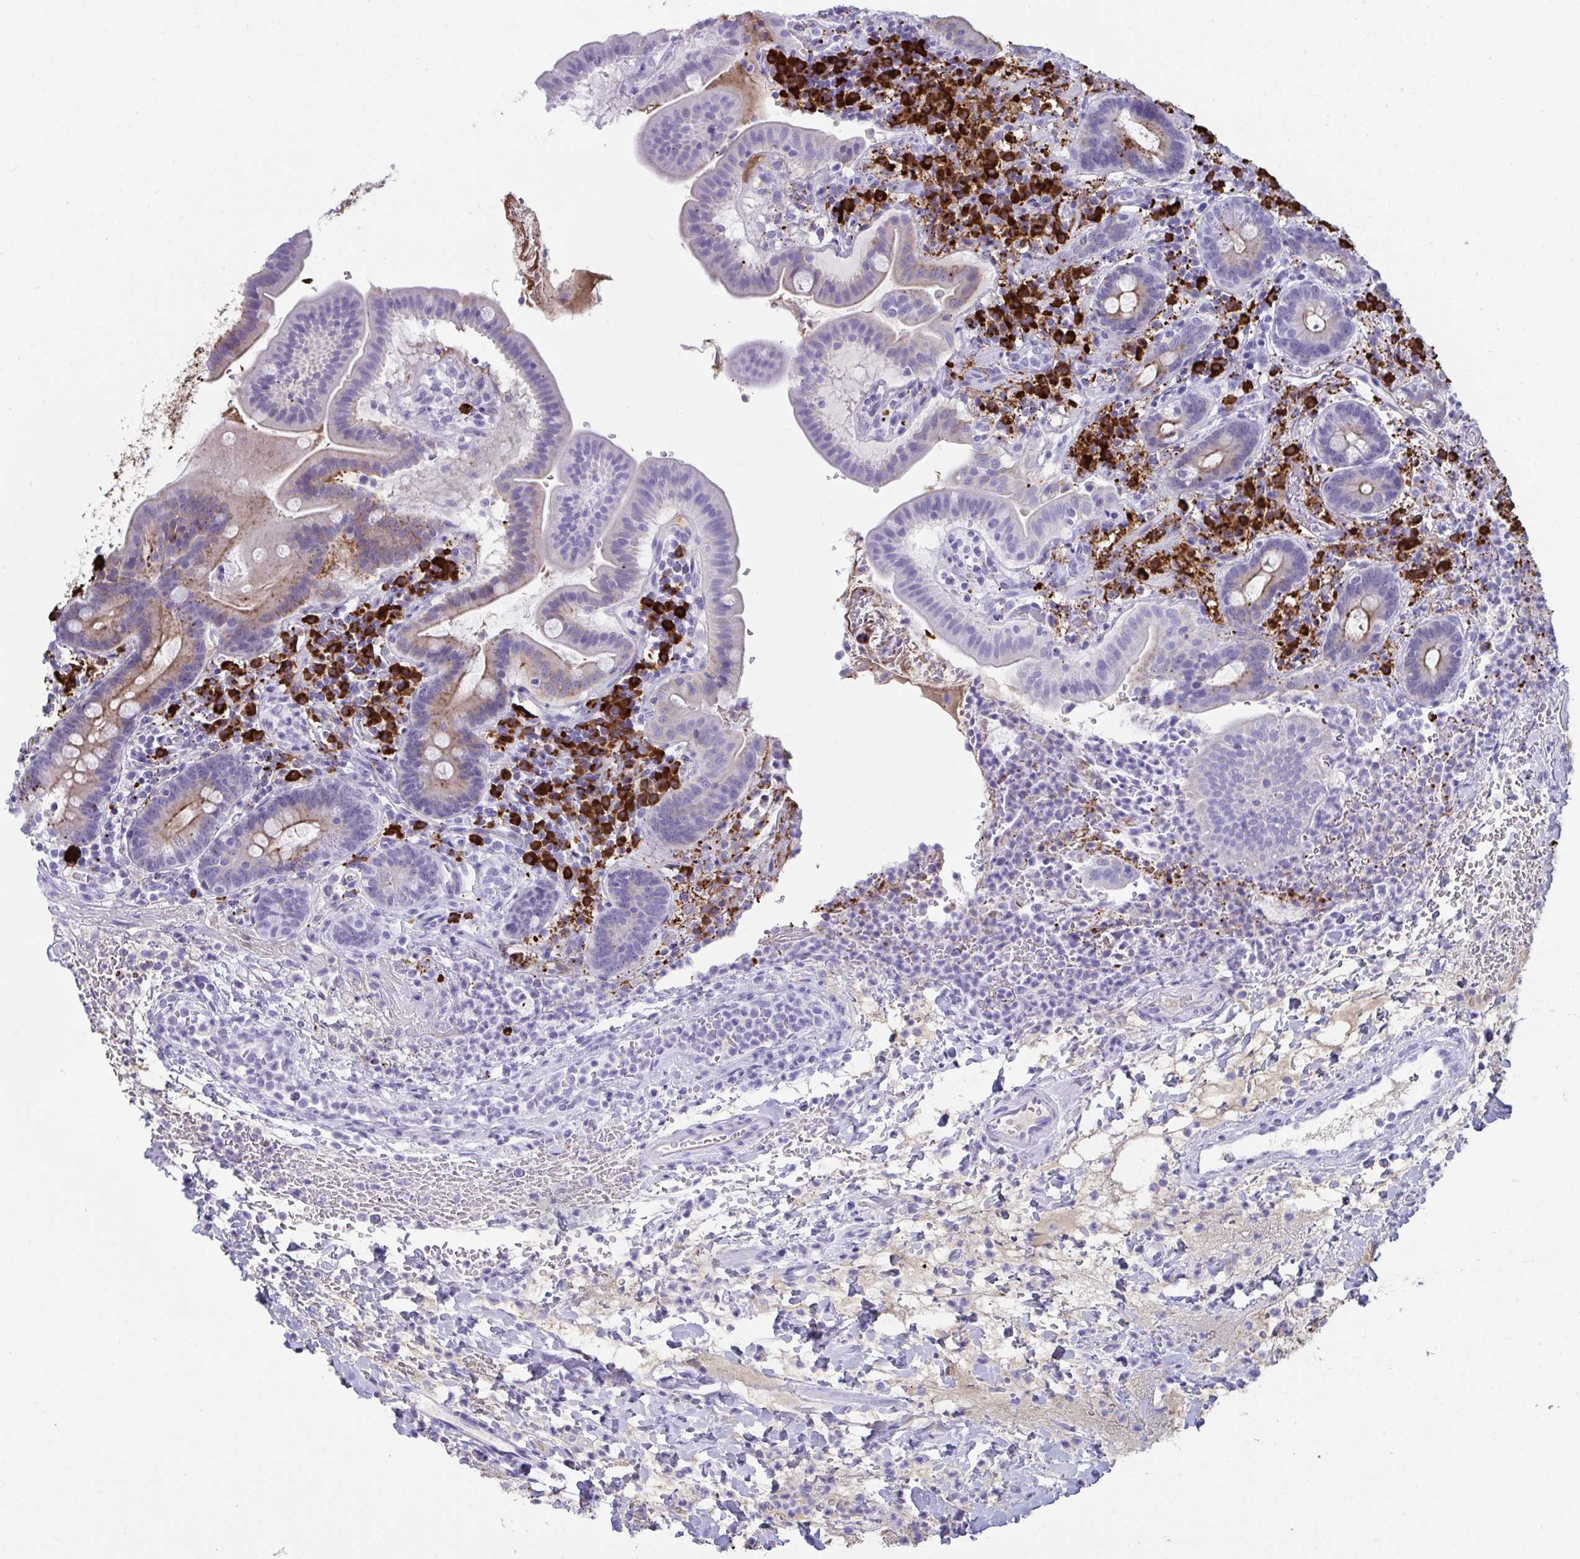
{"staining": {"intensity": "moderate", "quantity": "<25%", "location": "cytoplasmic/membranous"}, "tissue": "small intestine", "cell_type": "Glandular cells", "image_type": "normal", "snomed": [{"axis": "morphology", "description": "Normal tissue, NOS"}, {"axis": "topography", "description": "Small intestine"}], "caption": "This micrograph reveals normal small intestine stained with immunohistochemistry (IHC) to label a protein in brown. The cytoplasmic/membranous of glandular cells show moderate positivity for the protein. Nuclei are counter-stained blue.", "gene": "JCHAIN", "patient": {"sex": "male", "age": 26}}